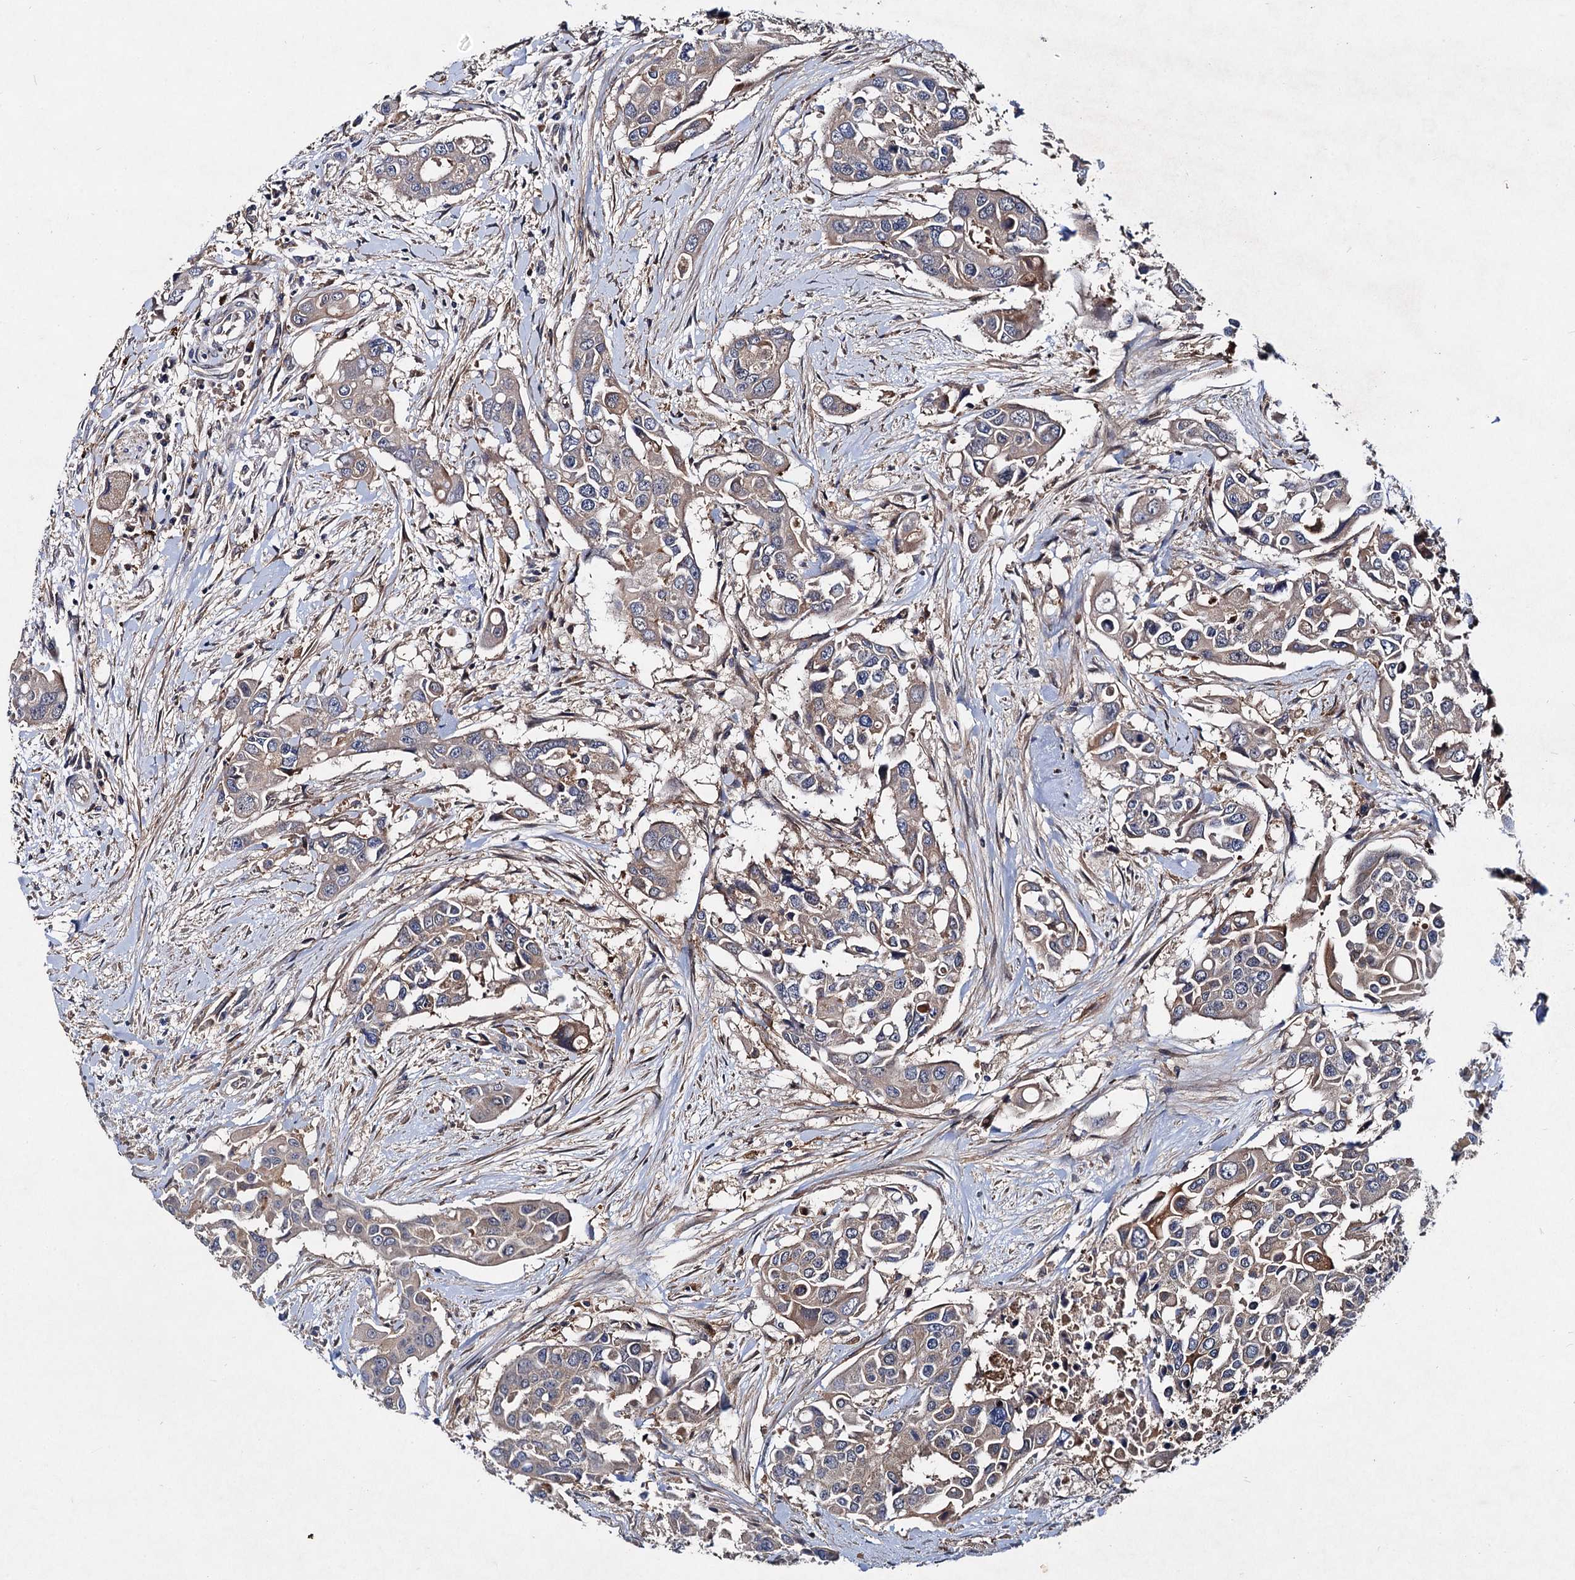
{"staining": {"intensity": "weak", "quantity": ">75%", "location": "cytoplasmic/membranous"}, "tissue": "colorectal cancer", "cell_type": "Tumor cells", "image_type": "cancer", "snomed": [{"axis": "morphology", "description": "Adenocarcinoma, NOS"}, {"axis": "topography", "description": "Colon"}], "caption": "Protein staining of adenocarcinoma (colorectal) tissue displays weak cytoplasmic/membranous expression in approximately >75% of tumor cells. Nuclei are stained in blue.", "gene": "VPS29", "patient": {"sex": "male", "age": 77}}